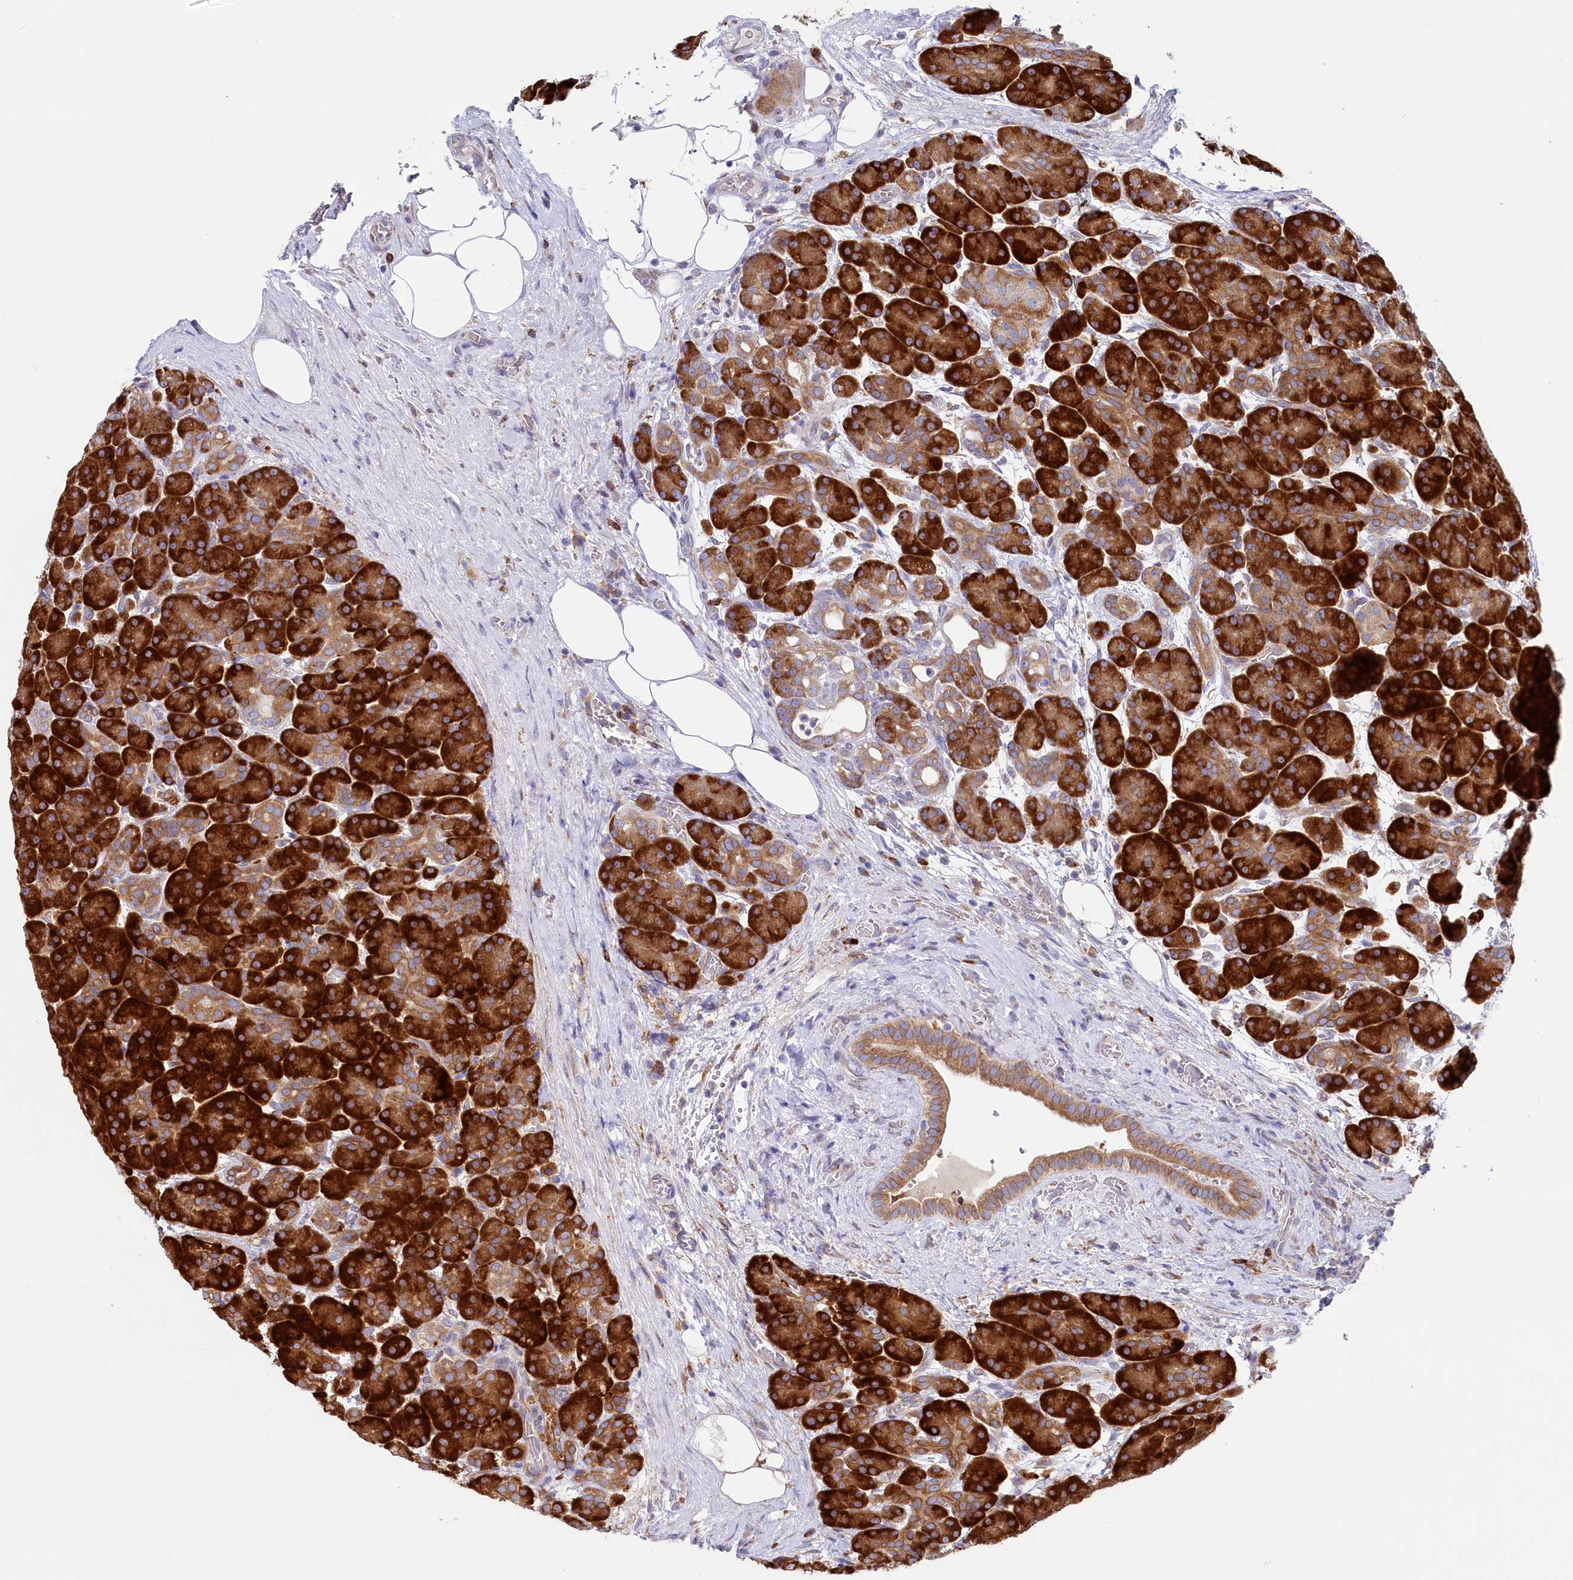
{"staining": {"intensity": "strong", "quantity": ">75%", "location": "cytoplasmic/membranous"}, "tissue": "pancreas", "cell_type": "Exocrine glandular cells", "image_type": "normal", "snomed": [{"axis": "morphology", "description": "Normal tissue, NOS"}, {"axis": "topography", "description": "Pancreas"}], "caption": "Immunohistochemistry (DAB (3,3'-diaminobenzidine)) staining of unremarkable human pancreas exhibits strong cytoplasmic/membranous protein staining in approximately >75% of exocrine glandular cells.", "gene": "CHID1", "patient": {"sex": "male", "age": 63}}